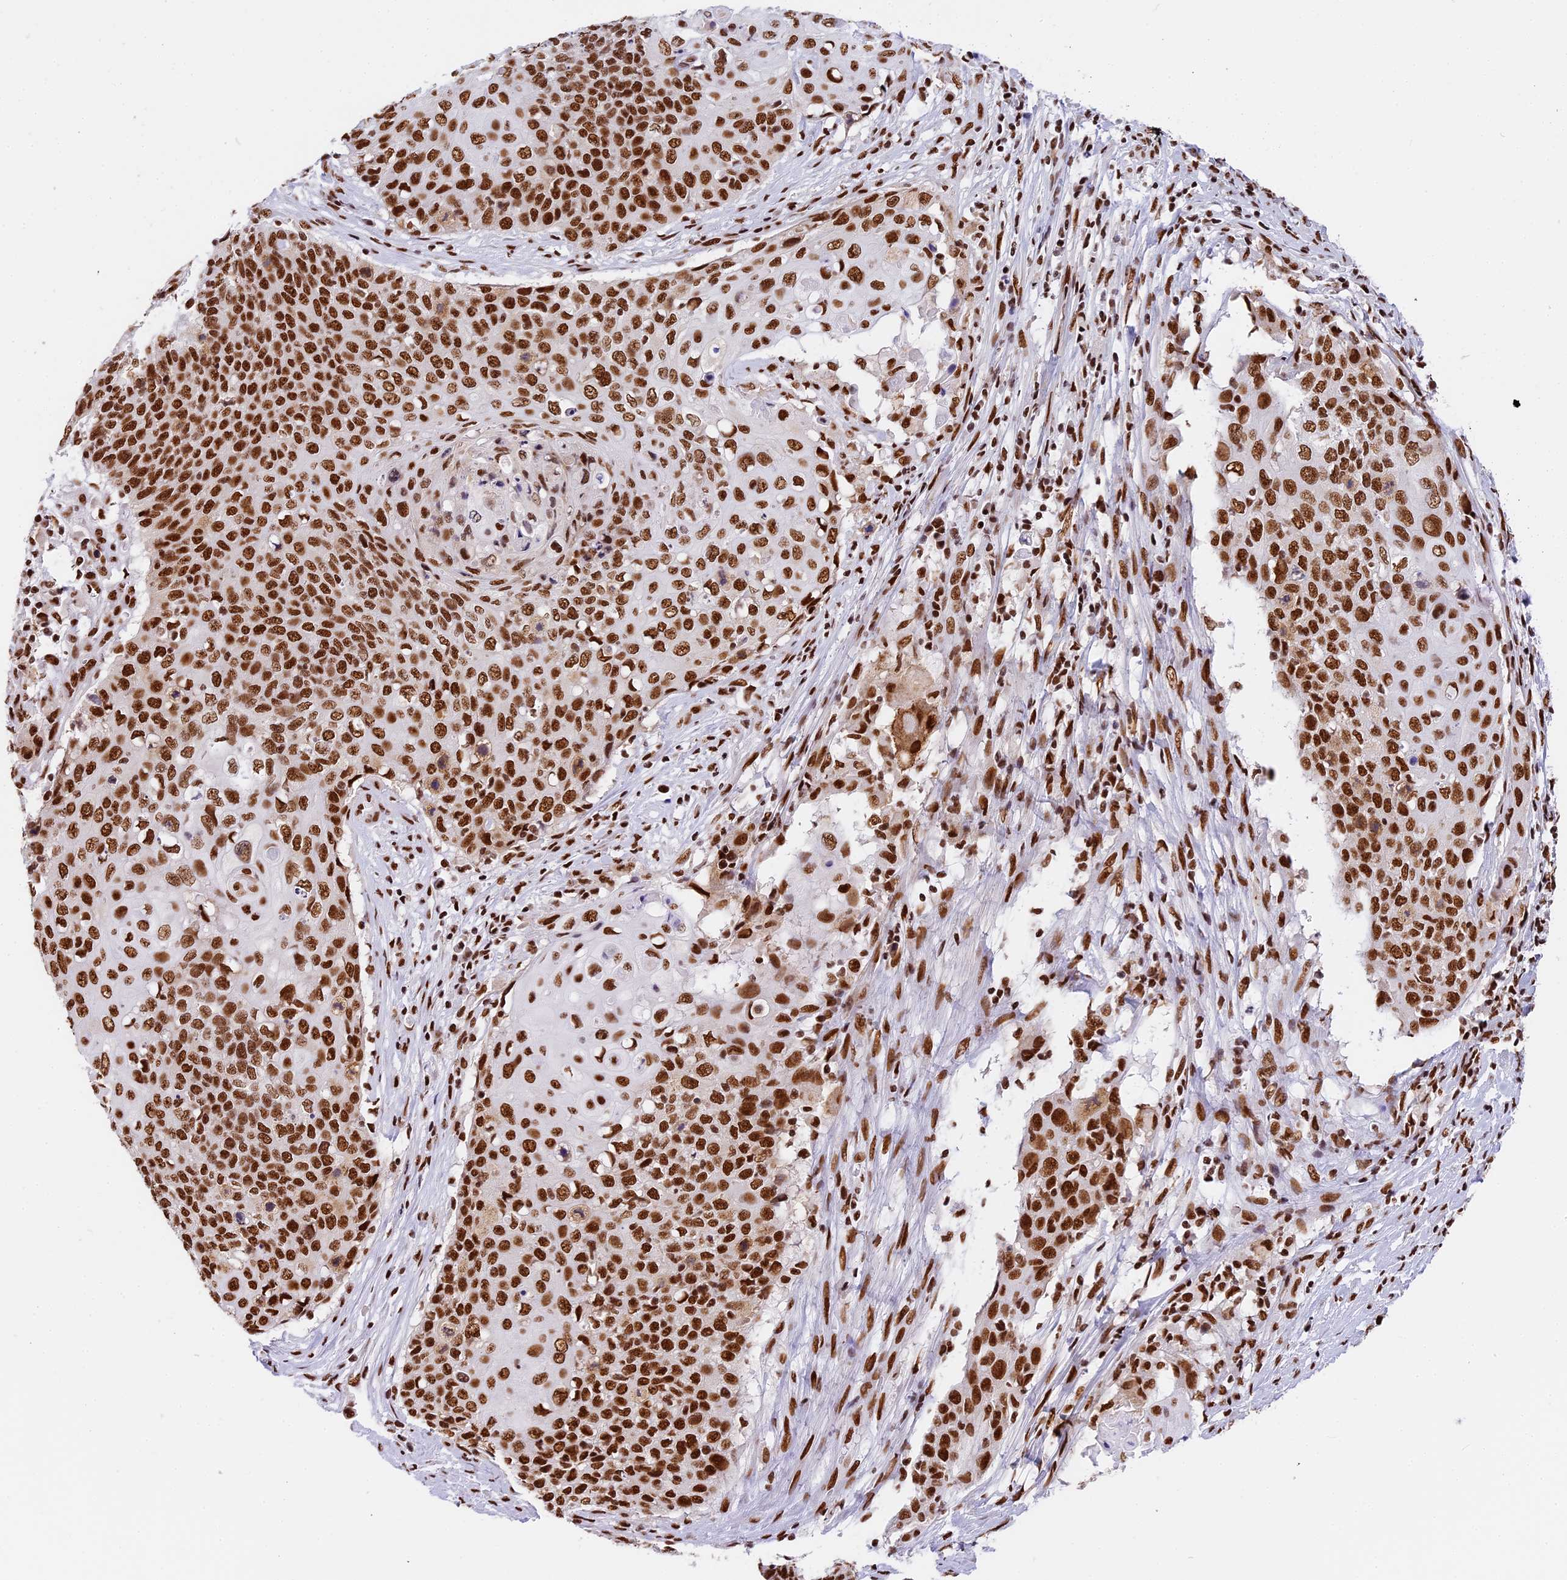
{"staining": {"intensity": "strong", "quantity": ">75%", "location": "nuclear"}, "tissue": "cervical cancer", "cell_type": "Tumor cells", "image_type": "cancer", "snomed": [{"axis": "morphology", "description": "Squamous cell carcinoma, NOS"}, {"axis": "topography", "description": "Cervix"}], "caption": "A histopathology image of cervical cancer (squamous cell carcinoma) stained for a protein exhibits strong nuclear brown staining in tumor cells.", "gene": "SBNO1", "patient": {"sex": "female", "age": 39}}